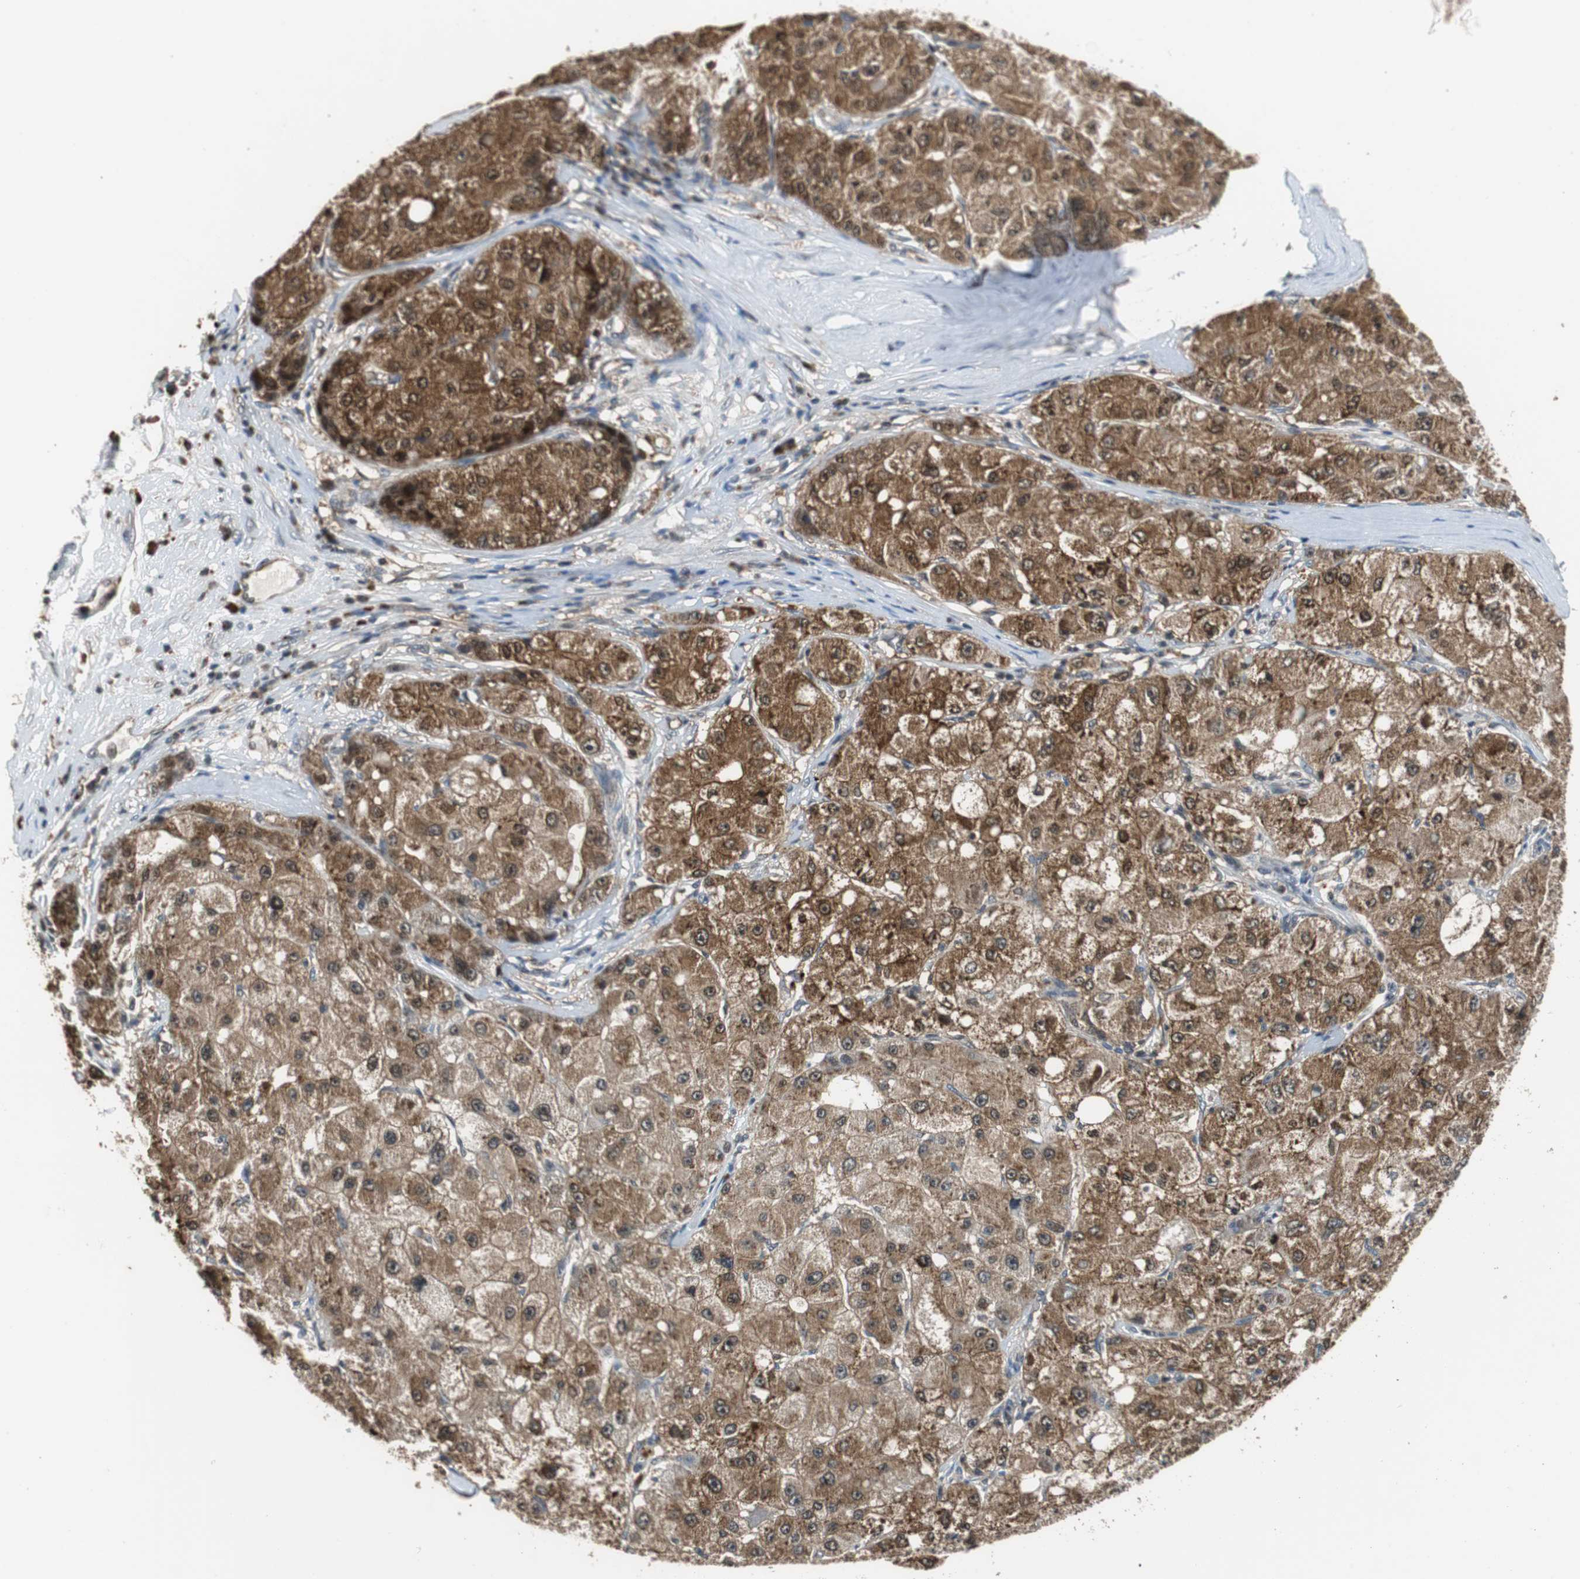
{"staining": {"intensity": "strong", "quantity": ">75%", "location": "cytoplasmic/membranous"}, "tissue": "liver cancer", "cell_type": "Tumor cells", "image_type": "cancer", "snomed": [{"axis": "morphology", "description": "Carcinoma, Hepatocellular, NOS"}, {"axis": "topography", "description": "Liver"}], "caption": "Liver hepatocellular carcinoma stained for a protein (brown) shows strong cytoplasmic/membranous positive positivity in approximately >75% of tumor cells.", "gene": "GSDMD", "patient": {"sex": "male", "age": 80}}